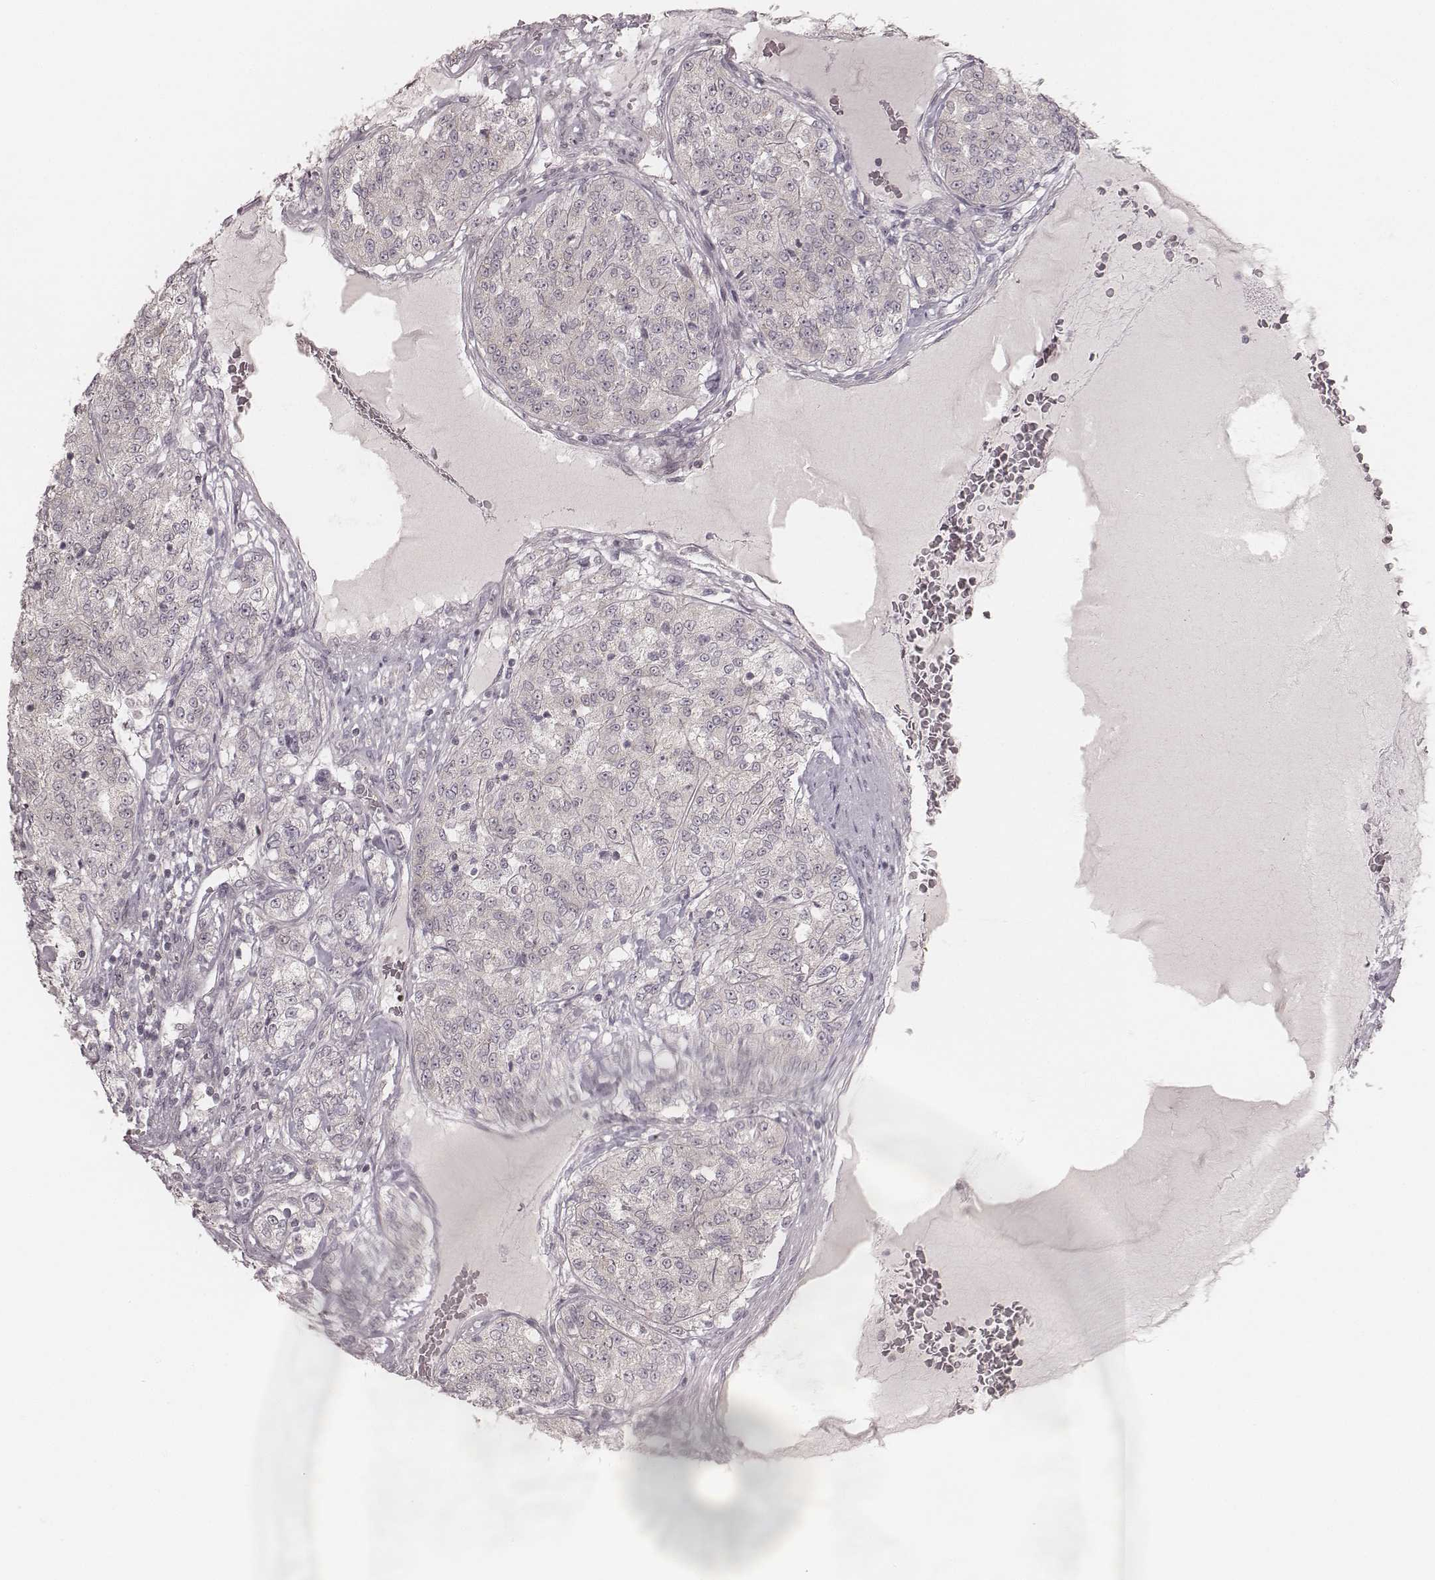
{"staining": {"intensity": "negative", "quantity": "none", "location": "none"}, "tissue": "renal cancer", "cell_type": "Tumor cells", "image_type": "cancer", "snomed": [{"axis": "morphology", "description": "Adenocarcinoma, NOS"}, {"axis": "topography", "description": "Kidney"}], "caption": "An immunohistochemistry histopathology image of renal cancer (adenocarcinoma) is shown. There is no staining in tumor cells of renal cancer (adenocarcinoma).", "gene": "ACACB", "patient": {"sex": "female", "age": 63}}